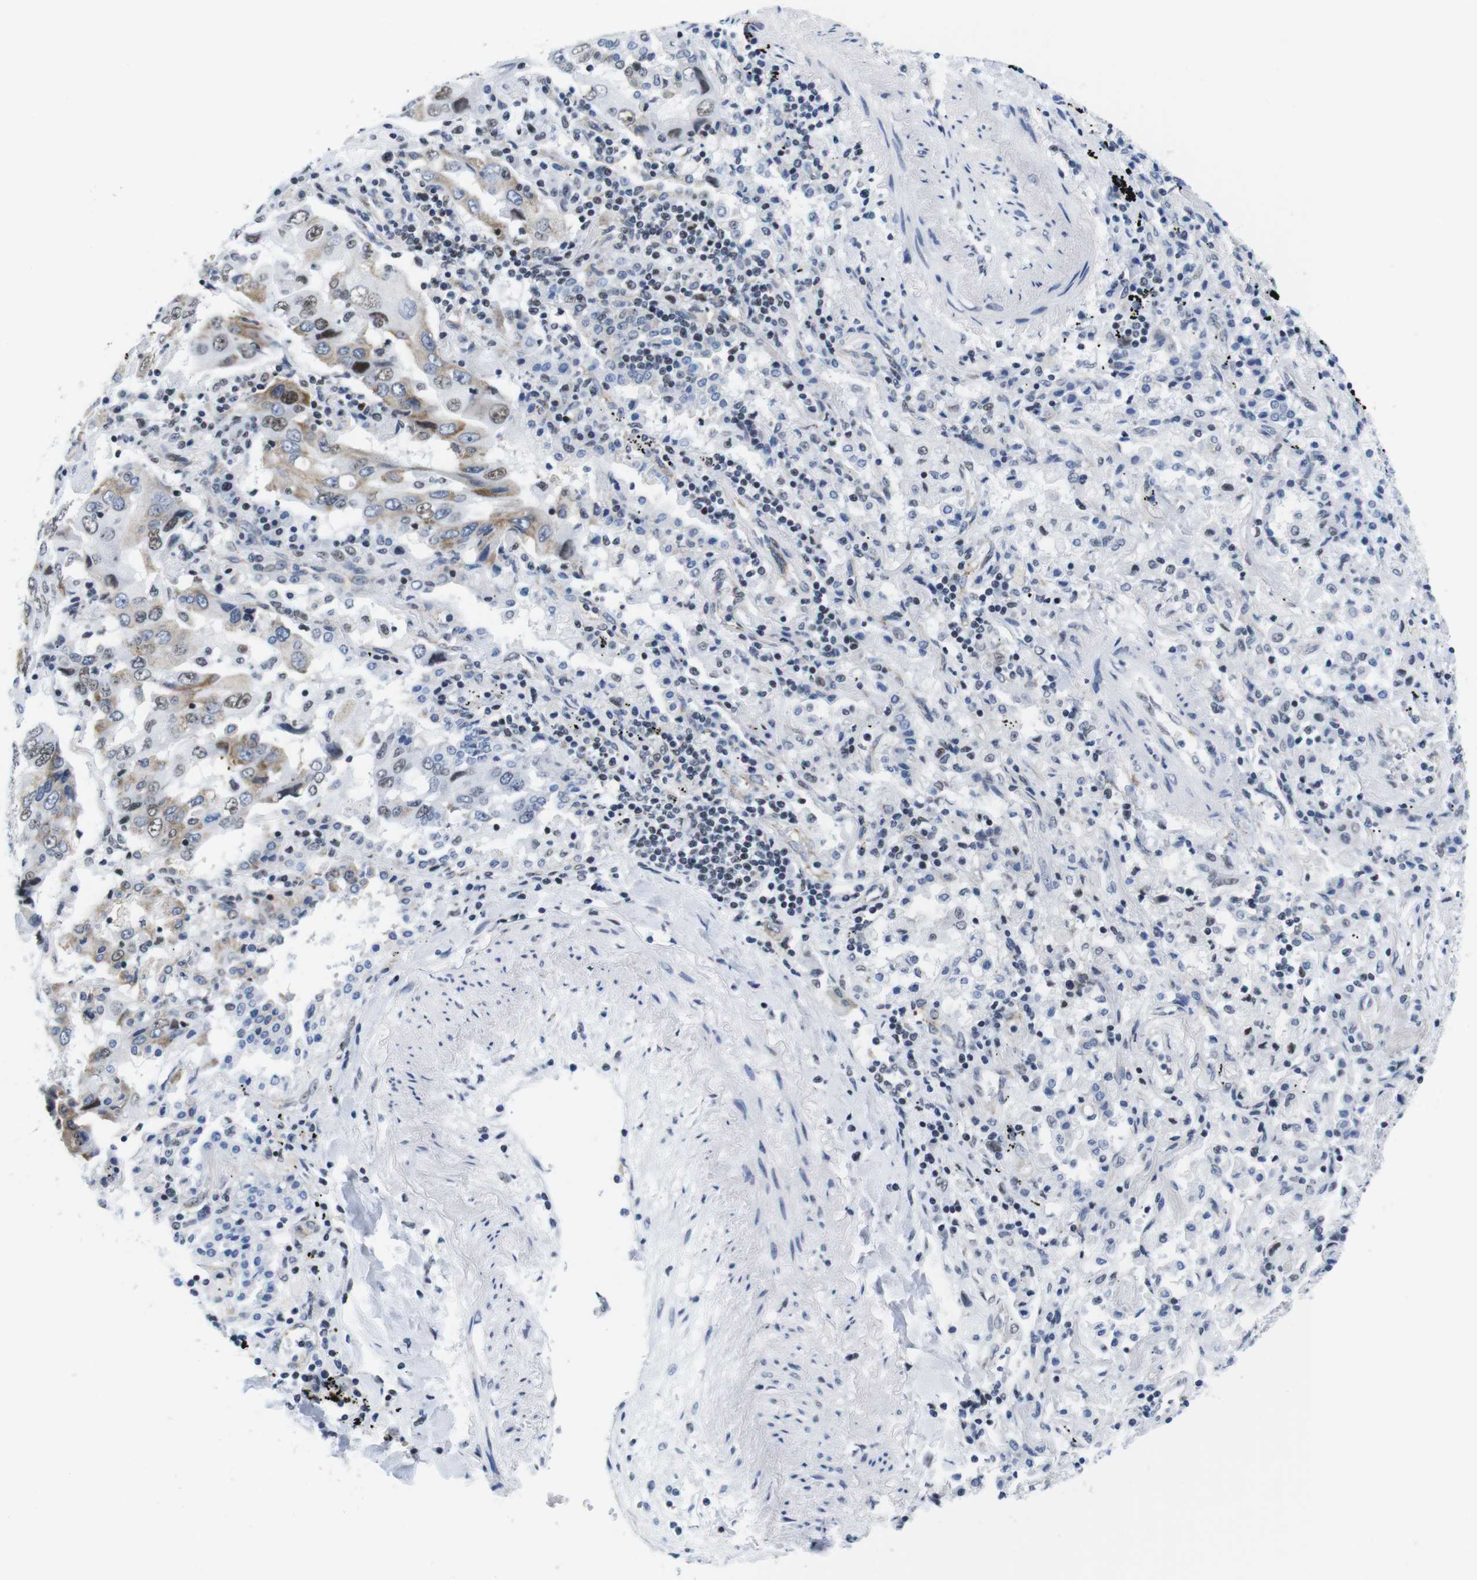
{"staining": {"intensity": "moderate", "quantity": ">75%", "location": "cytoplasmic/membranous,nuclear"}, "tissue": "lung cancer", "cell_type": "Tumor cells", "image_type": "cancer", "snomed": [{"axis": "morphology", "description": "Adenocarcinoma, NOS"}, {"axis": "topography", "description": "Lung"}], "caption": "Human adenocarcinoma (lung) stained with a brown dye exhibits moderate cytoplasmic/membranous and nuclear positive positivity in approximately >75% of tumor cells.", "gene": "IFI16", "patient": {"sex": "female", "age": 65}}